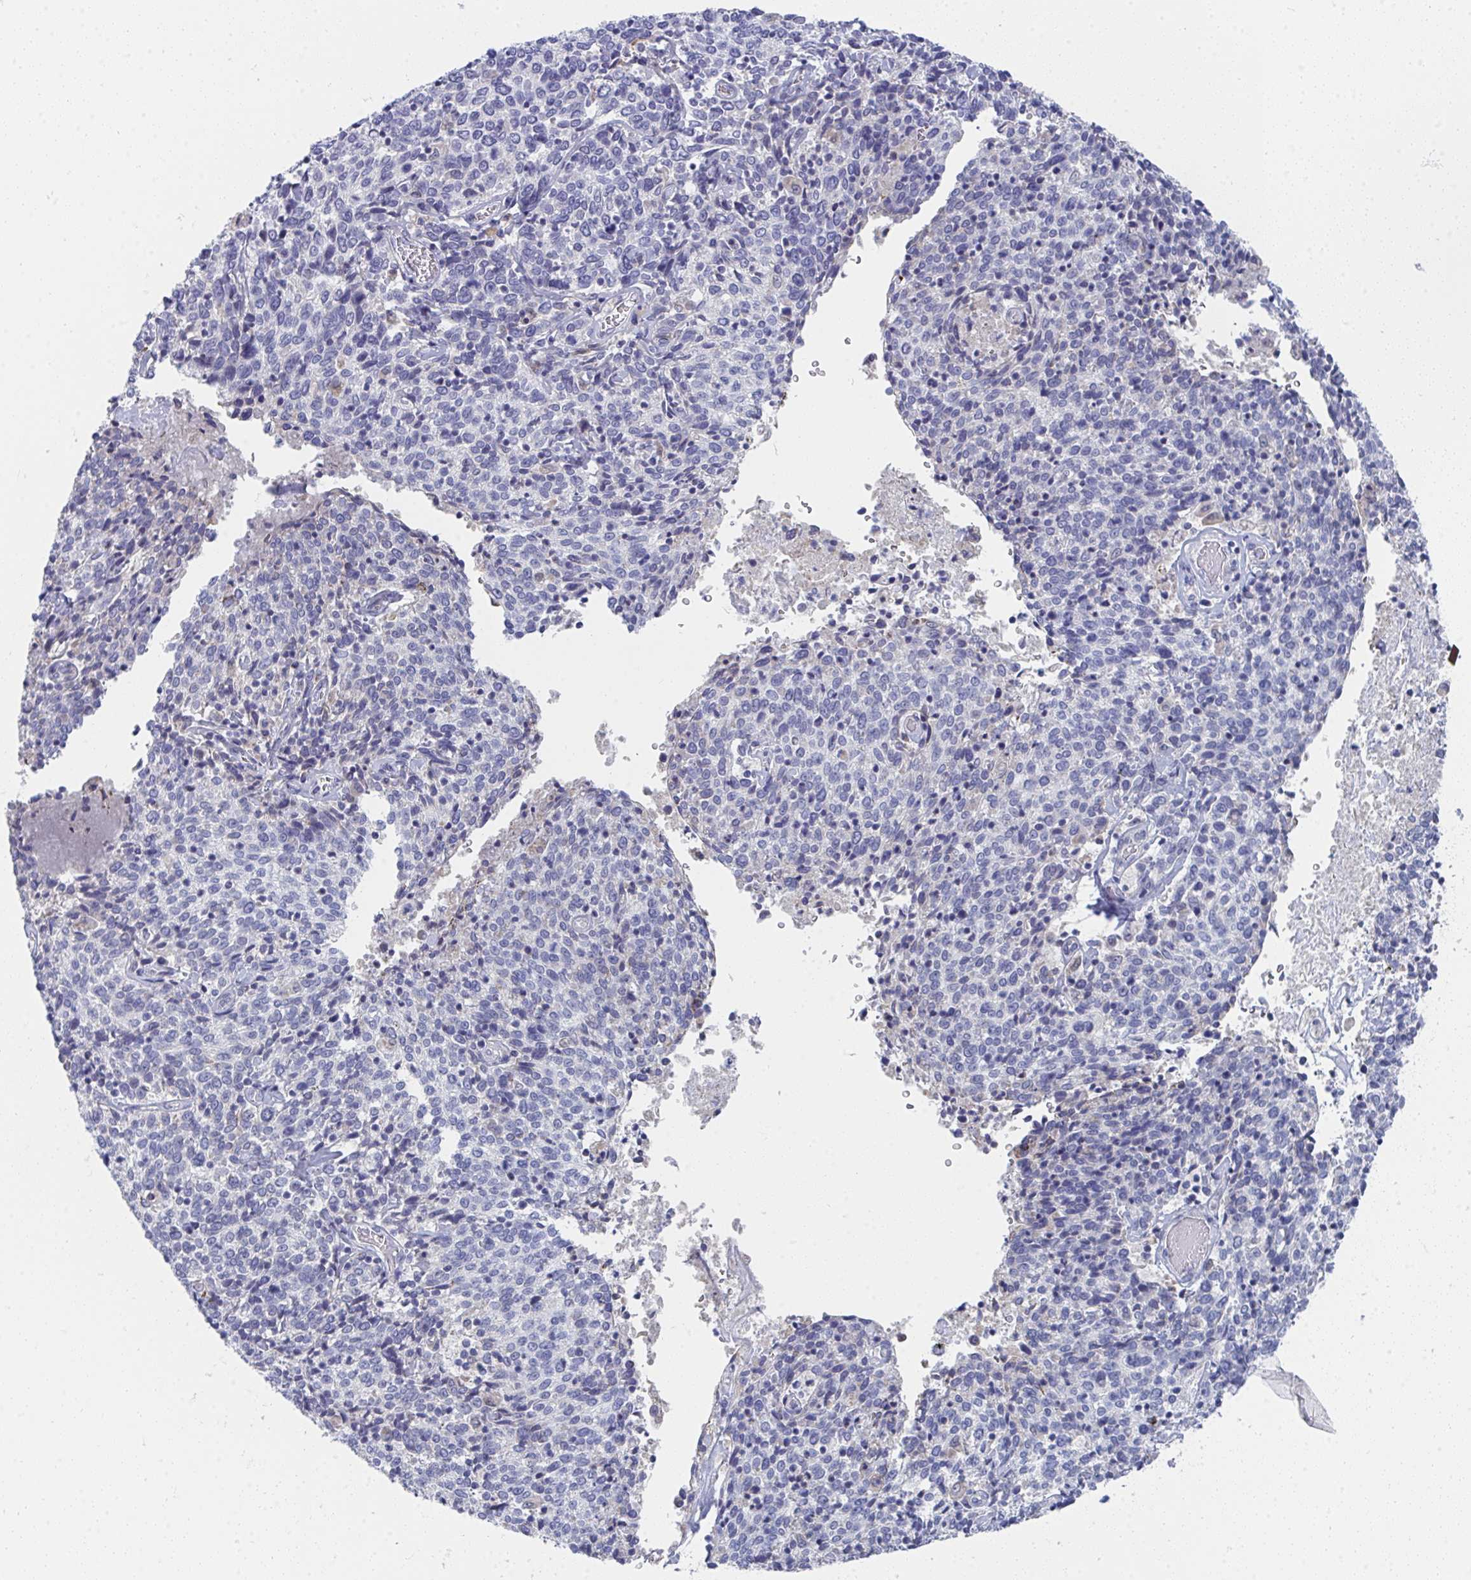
{"staining": {"intensity": "negative", "quantity": "none", "location": "none"}, "tissue": "cervical cancer", "cell_type": "Tumor cells", "image_type": "cancer", "snomed": [{"axis": "morphology", "description": "Squamous cell carcinoma, NOS"}, {"axis": "topography", "description": "Cervix"}], "caption": "Human cervical cancer stained for a protein using immunohistochemistry demonstrates no expression in tumor cells.", "gene": "VWDE", "patient": {"sex": "female", "age": 46}}